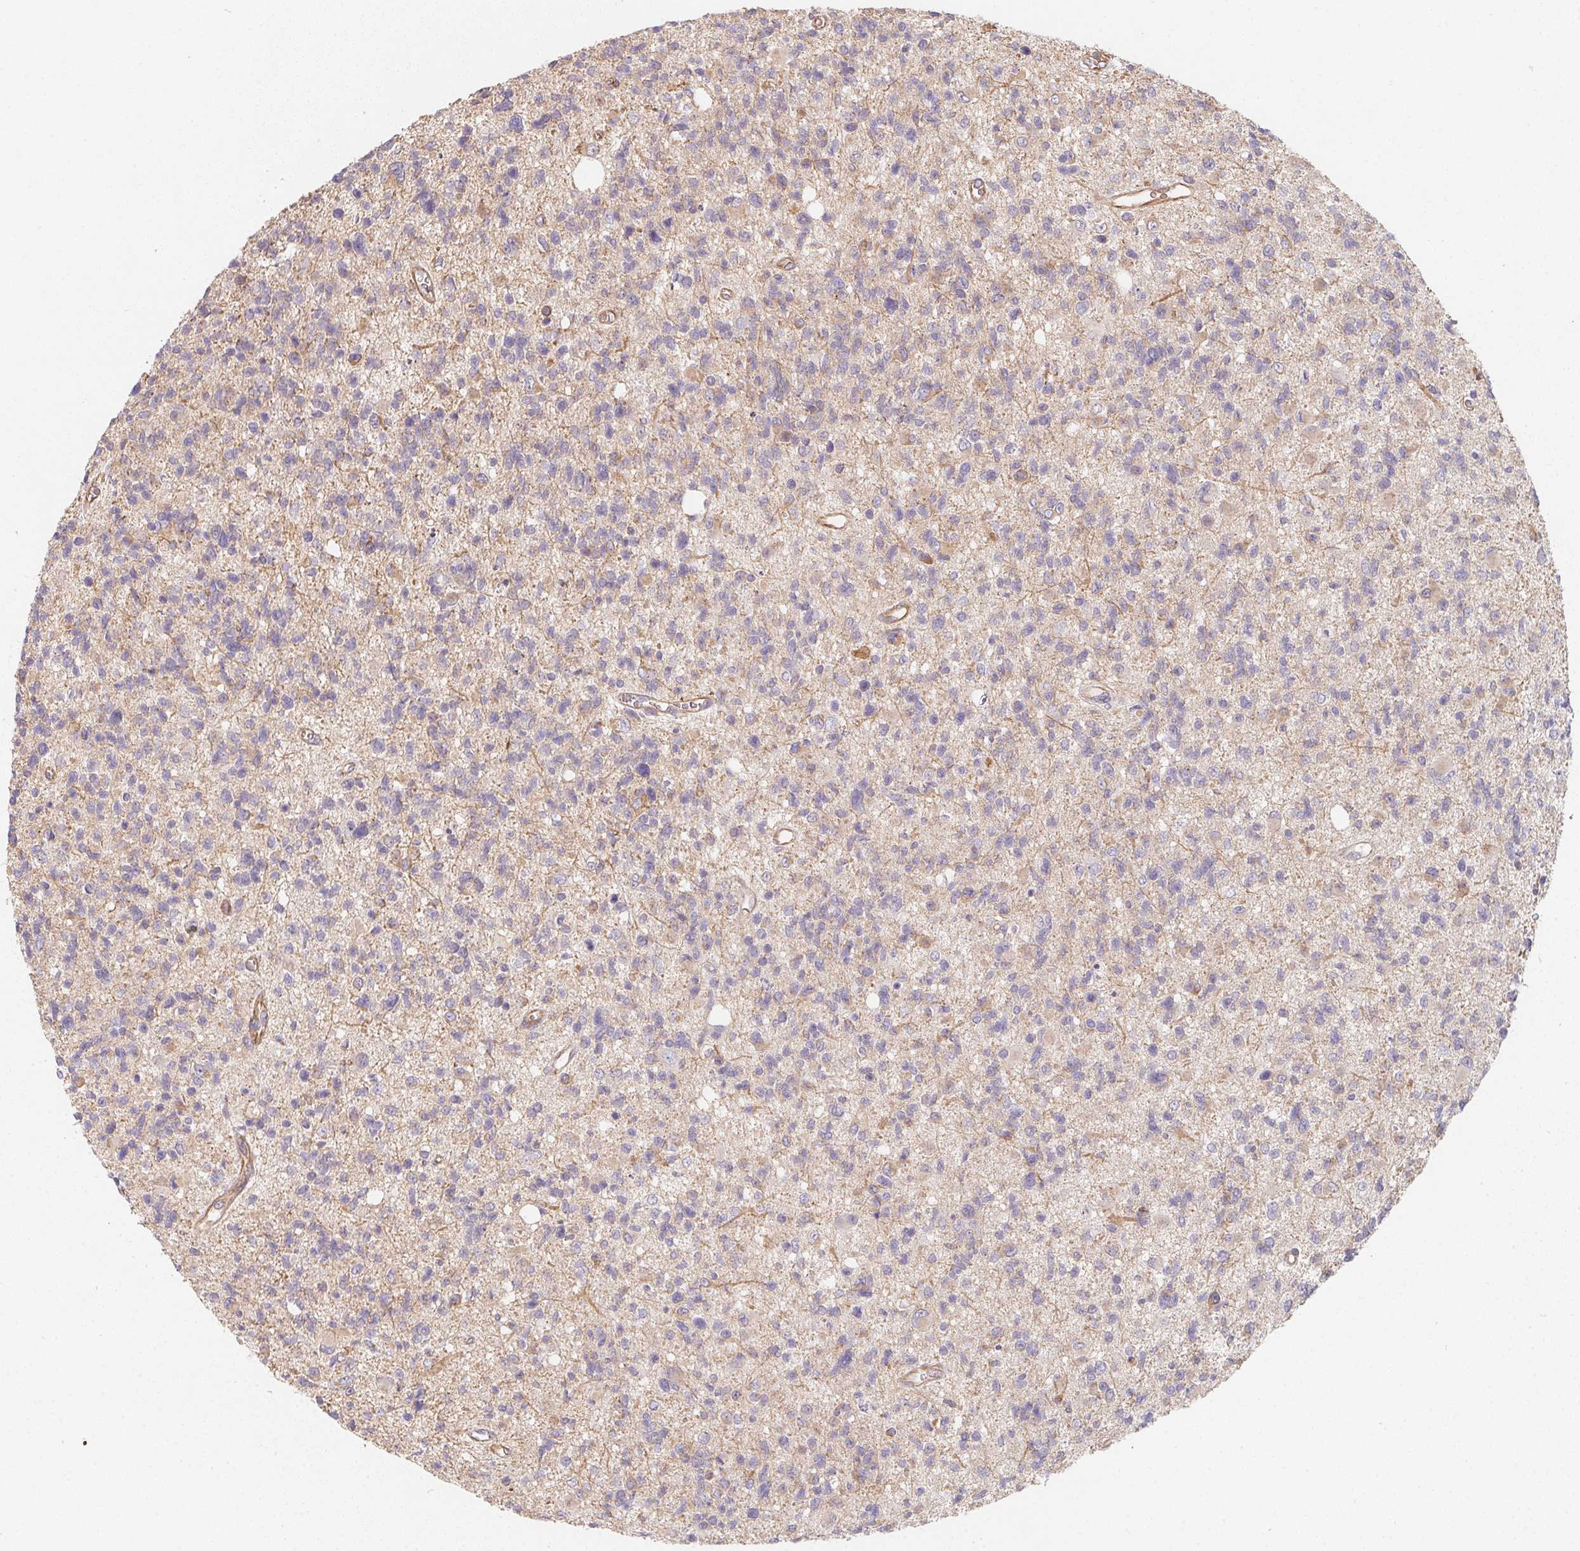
{"staining": {"intensity": "negative", "quantity": "none", "location": "none"}, "tissue": "glioma", "cell_type": "Tumor cells", "image_type": "cancer", "snomed": [{"axis": "morphology", "description": "Glioma, malignant, High grade"}, {"axis": "topography", "description": "Brain"}], "caption": "Tumor cells are negative for protein expression in human glioma.", "gene": "TBKBP1", "patient": {"sex": "male", "age": 29}}